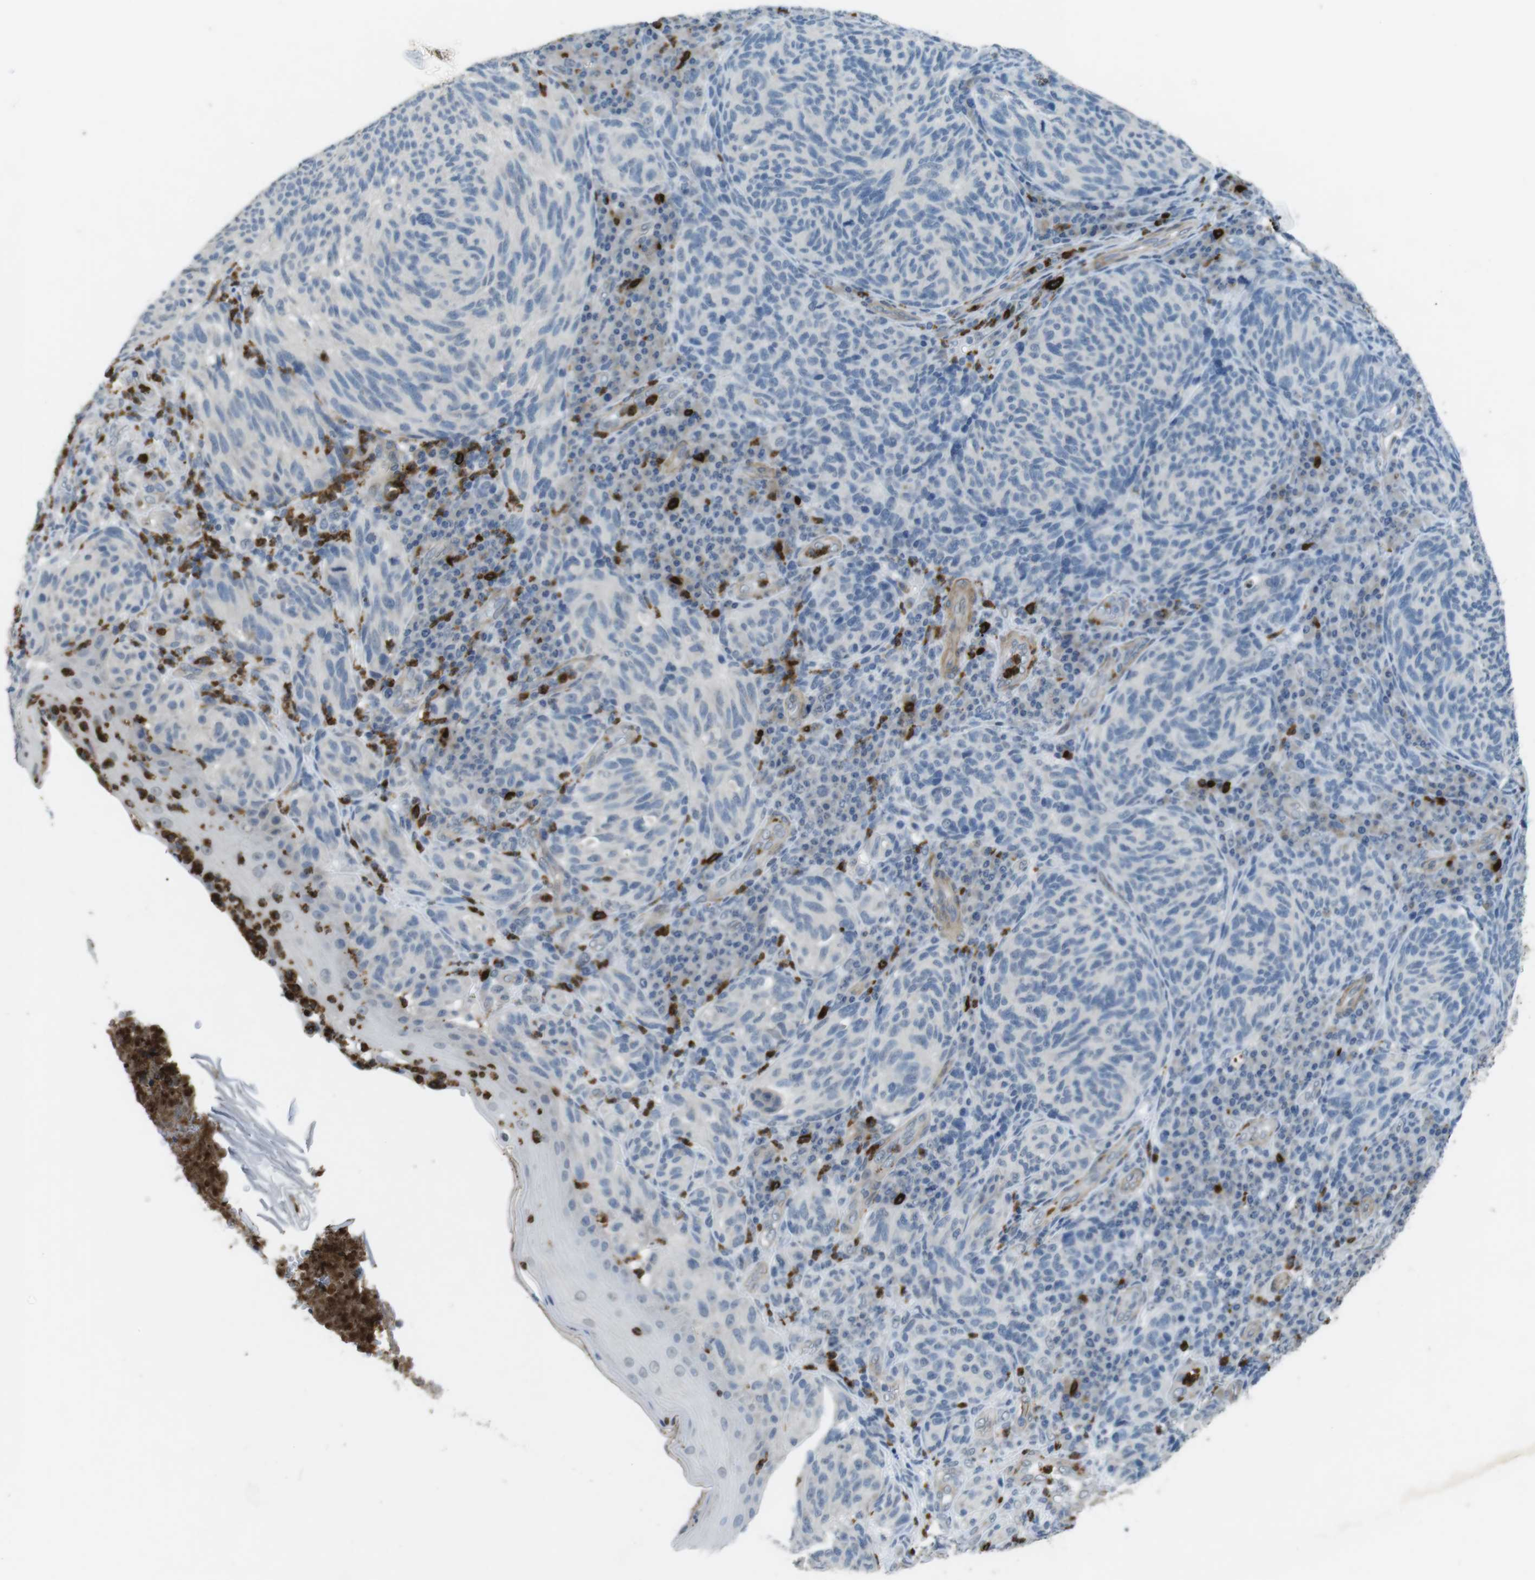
{"staining": {"intensity": "negative", "quantity": "none", "location": "none"}, "tissue": "melanoma", "cell_type": "Tumor cells", "image_type": "cancer", "snomed": [{"axis": "morphology", "description": "Malignant melanoma, NOS"}, {"axis": "topography", "description": "Skin"}], "caption": "Tumor cells are negative for protein expression in human melanoma. (DAB (3,3'-diaminobenzidine) immunohistochemistry, high magnification).", "gene": "GZMM", "patient": {"sex": "female", "age": 73}}